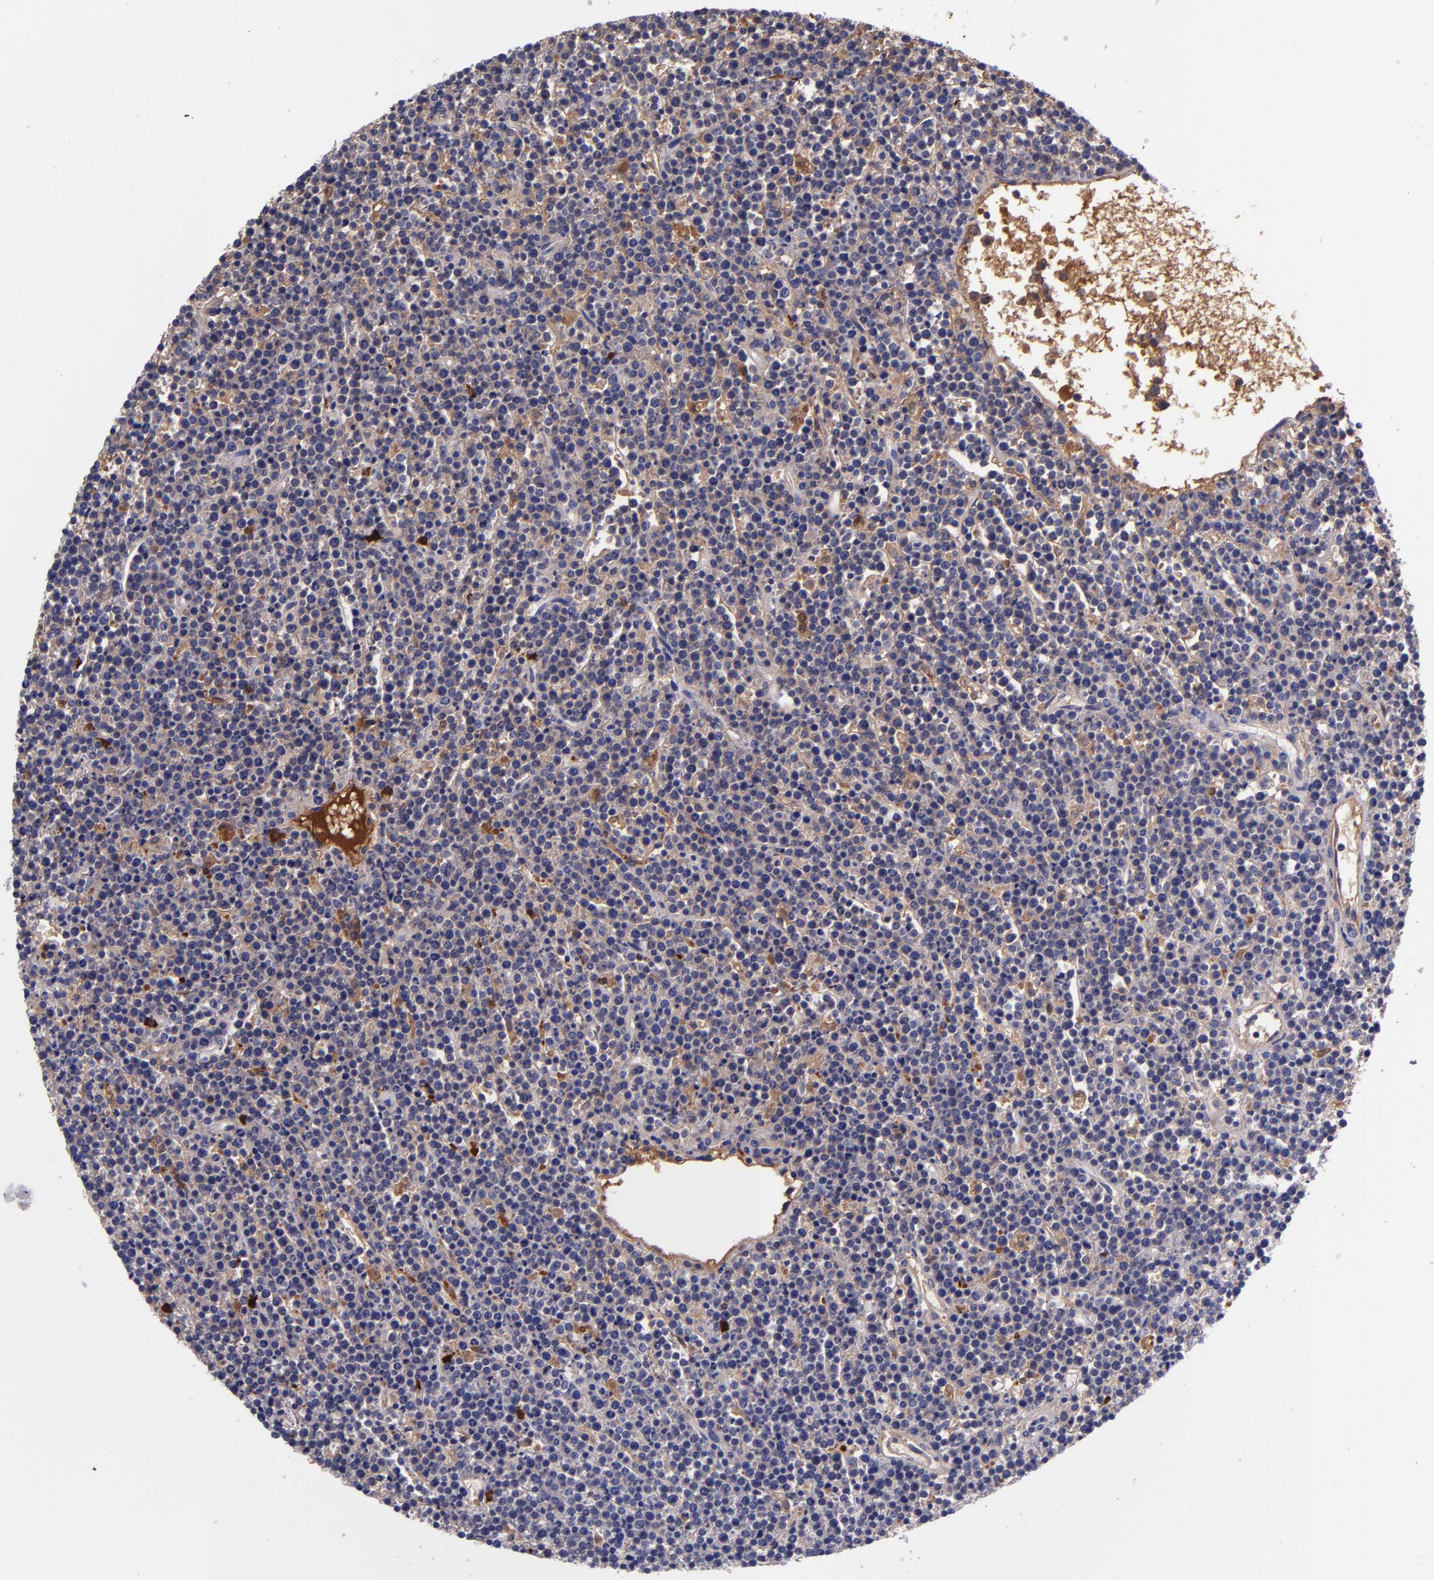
{"staining": {"intensity": "negative", "quantity": "none", "location": "none"}, "tissue": "lymphoma", "cell_type": "Tumor cells", "image_type": "cancer", "snomed": [{"axis": "morphology", "description": "Malignant lymphoma, non-Hodgkin's type, High grade"}, {"axis": "topography", "description": "Ovary"}], "caption": "This micrograph is of high-grade malignant lymphoma, non-Hodgkin's type stained with IHC to label a protein in brown with the nuclei are counter-stained blue. There is no expression in tumor cells. Brightfield microscopy of IHC stained with DAB (brown) and hematoxylin (blue), captured at high magnification.", "gene": "IVL", "patient": {"sex": "female", "age": 56}}